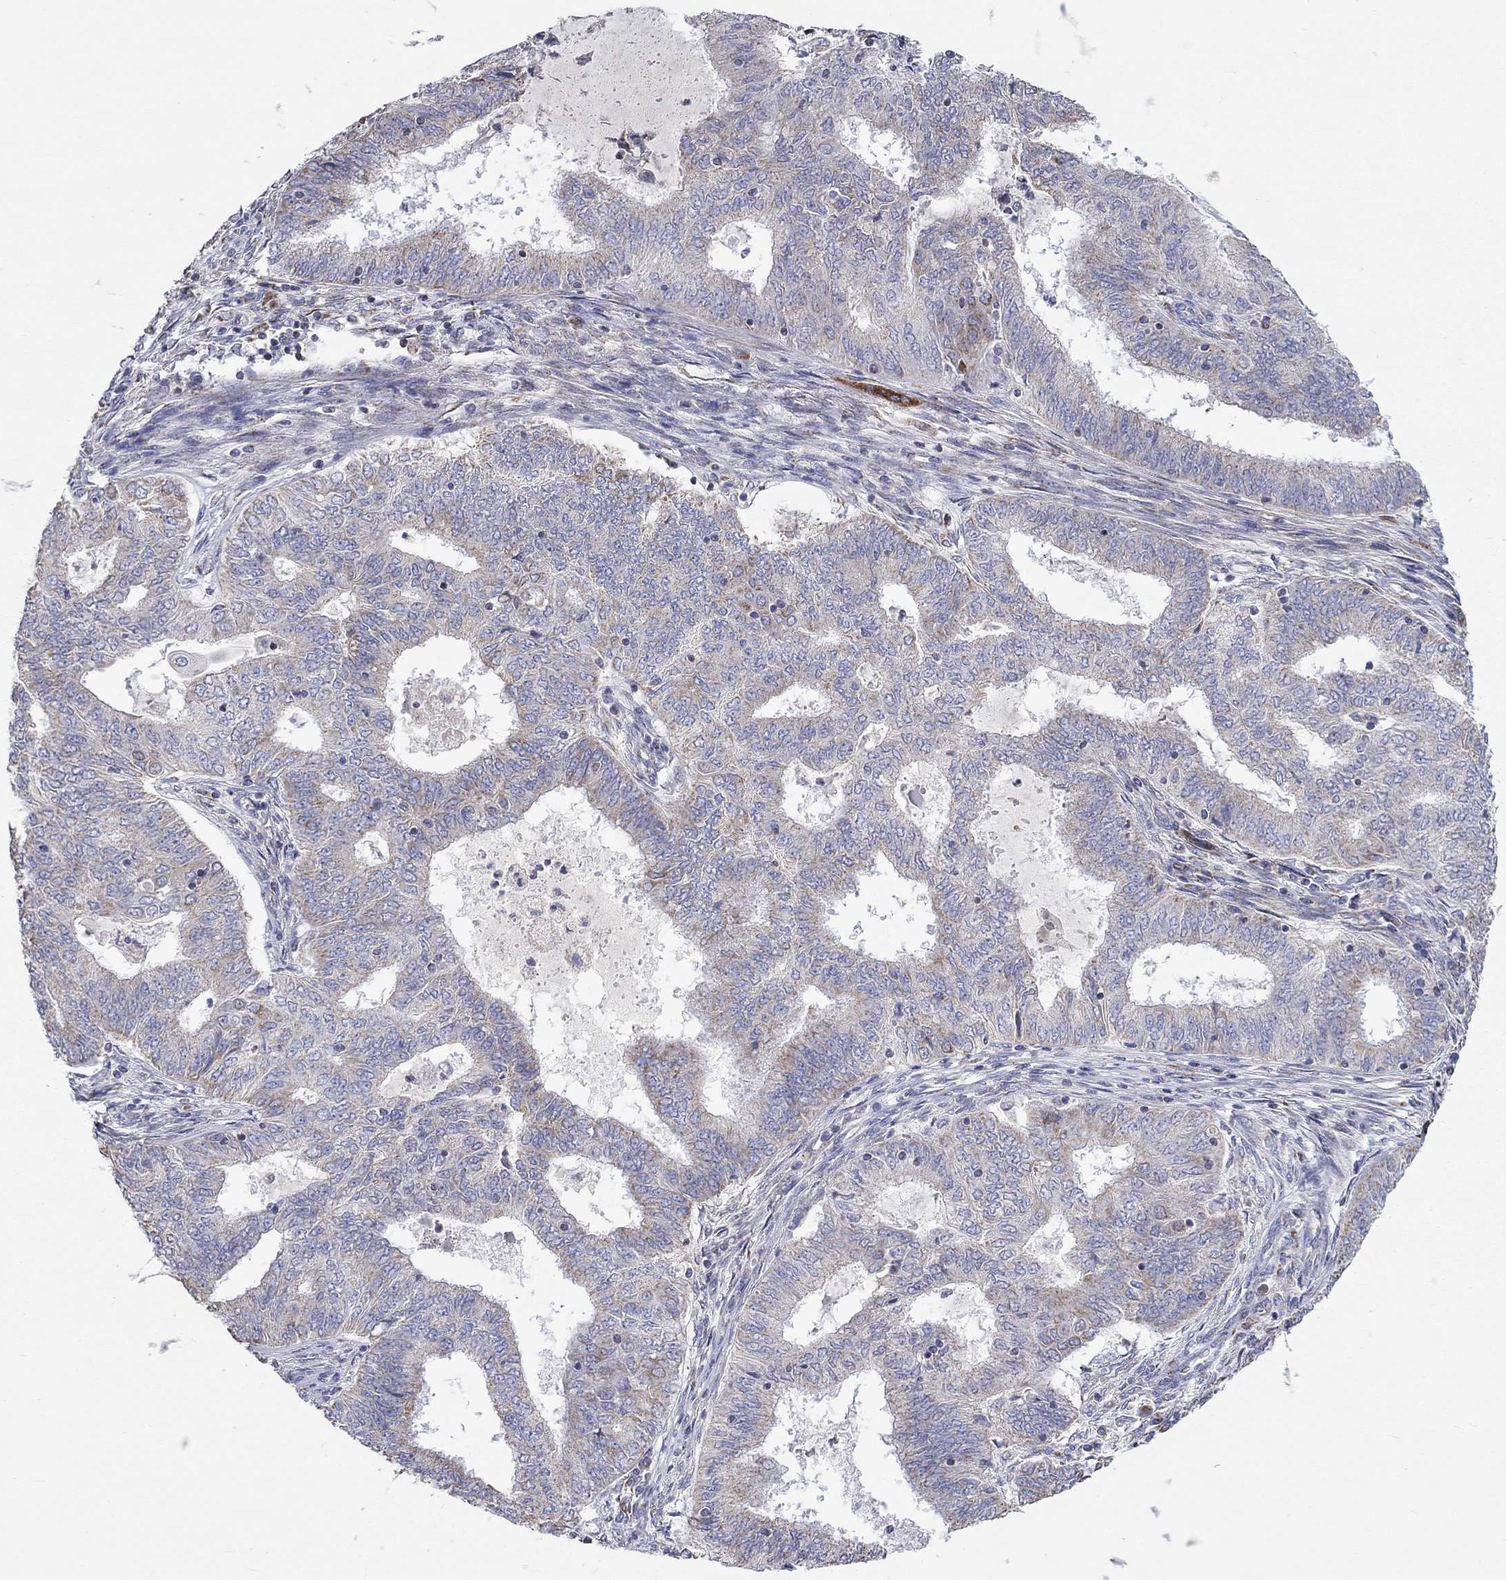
{"staining": {"intensity": "weak", "quantity": "<25%", "location": "cytoplasmic/membranous"}, "tissue": "endometrial cancer", "cell_type": "Tumor cells", "image_type": "cancer", "snomed": [{"axis": "morphology", "description": "Adenocarcinoma, NOS"}, {"axis": "topography", "description": "Endometrium"}], "caption": "IHC micrograph of neoplastic tissue: endometrial cancer stained with DAB (3,3'-diaminobenzidine) shows no significant protein staining in tumor cells. (Stains: DAB IHC with hematoxylin counter stain, Microscopy: brightfield microscopy at high magnification).", "gene": "RCAN1", "patient": {"sex": "female", "age": 62}}